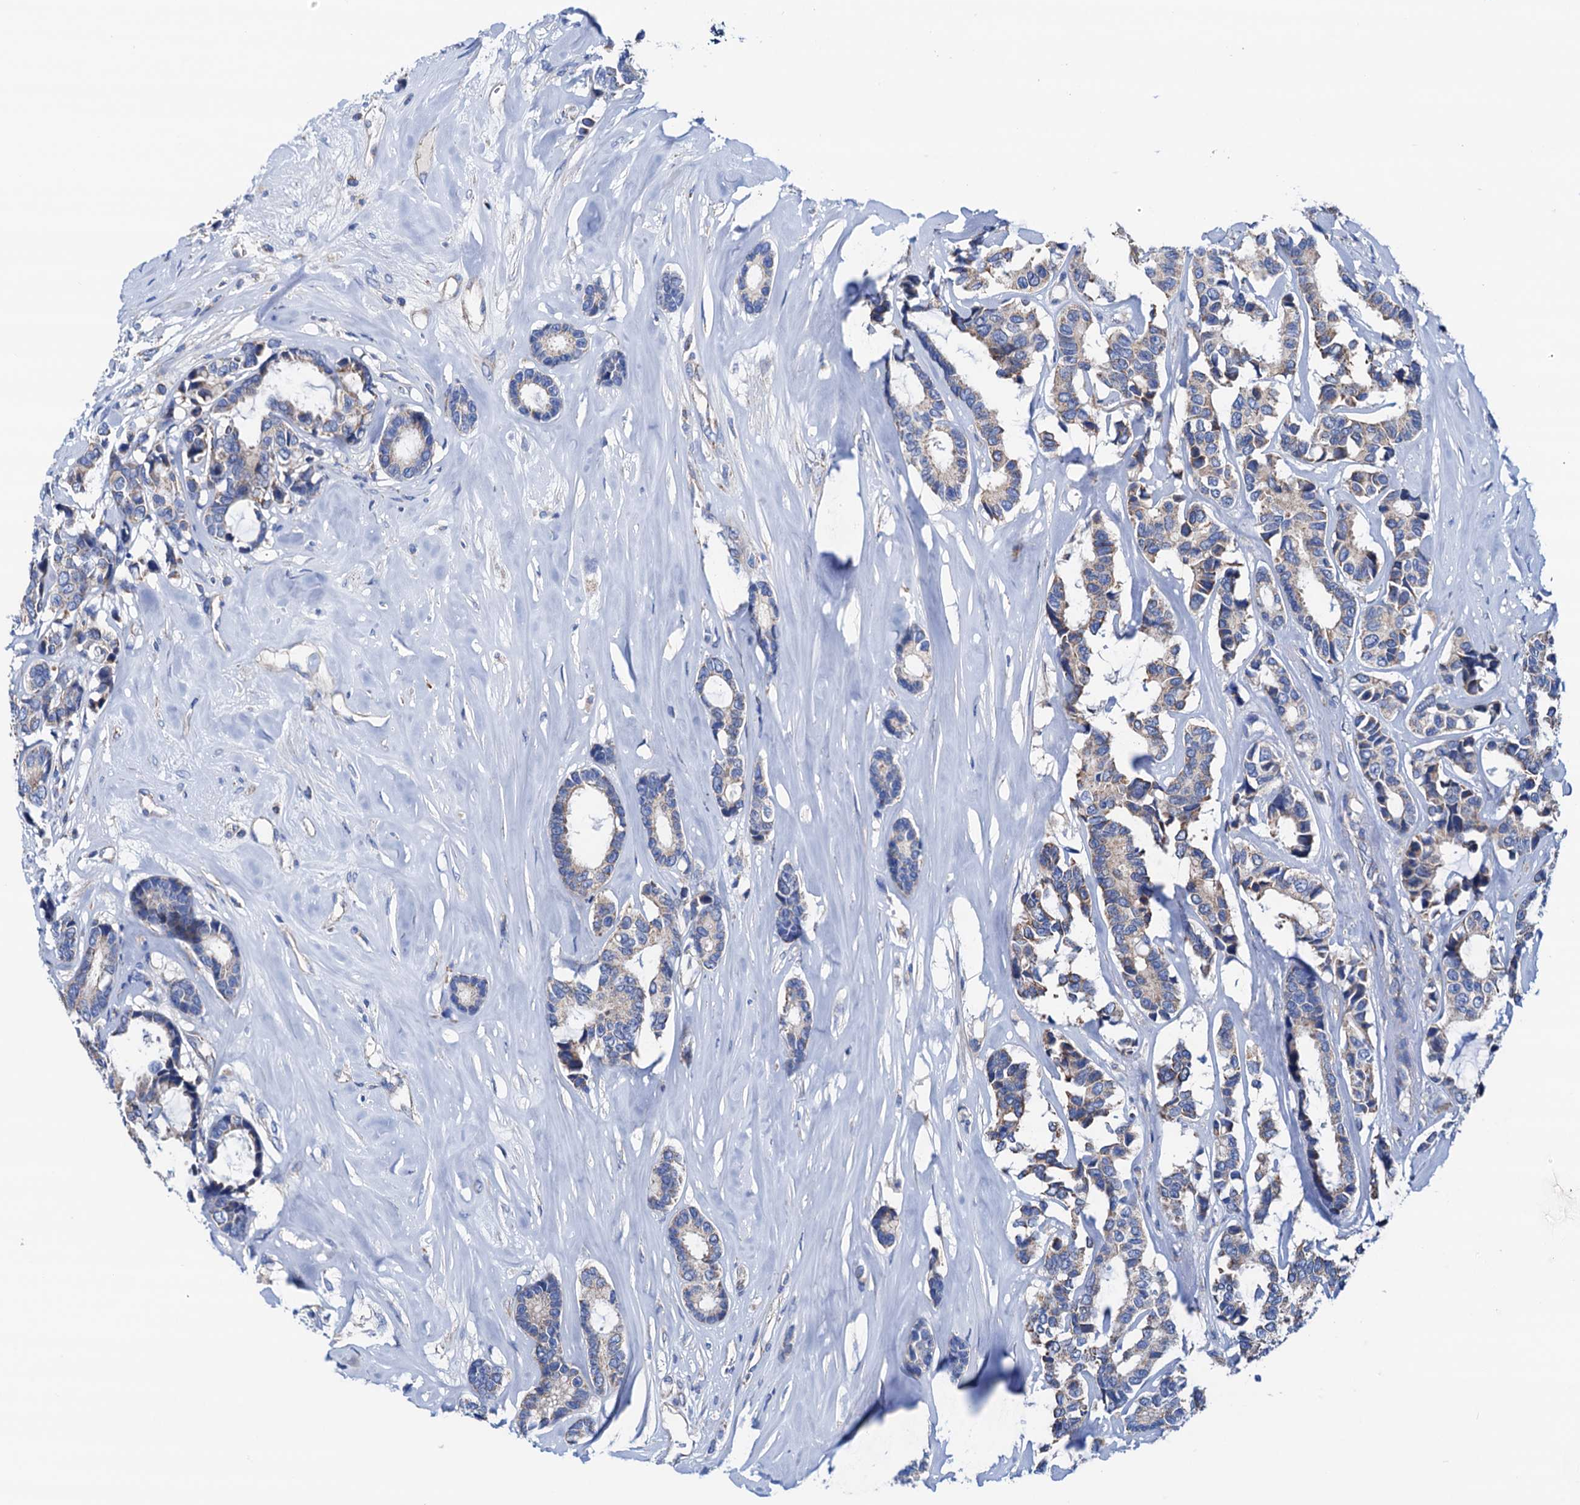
{"staining": {"intensity": "negative", "quantity": "none", "location": "none"}, "tissue": "breast cancer", "cell_type": "Tumor cells", "image_type": "cancer", "snomed": [{"axis": "morphology", "description": "Duct carcinoma"}, {"axis": "topography", "description": "Breast"}], "caption": "Breast cancer (invasive ductal carcinoma) was stained to show a protein in brown. There is no significant expression in tumor cells.", "gene": "RASSF9", "patient": {"sex": "female", "age": 87}}